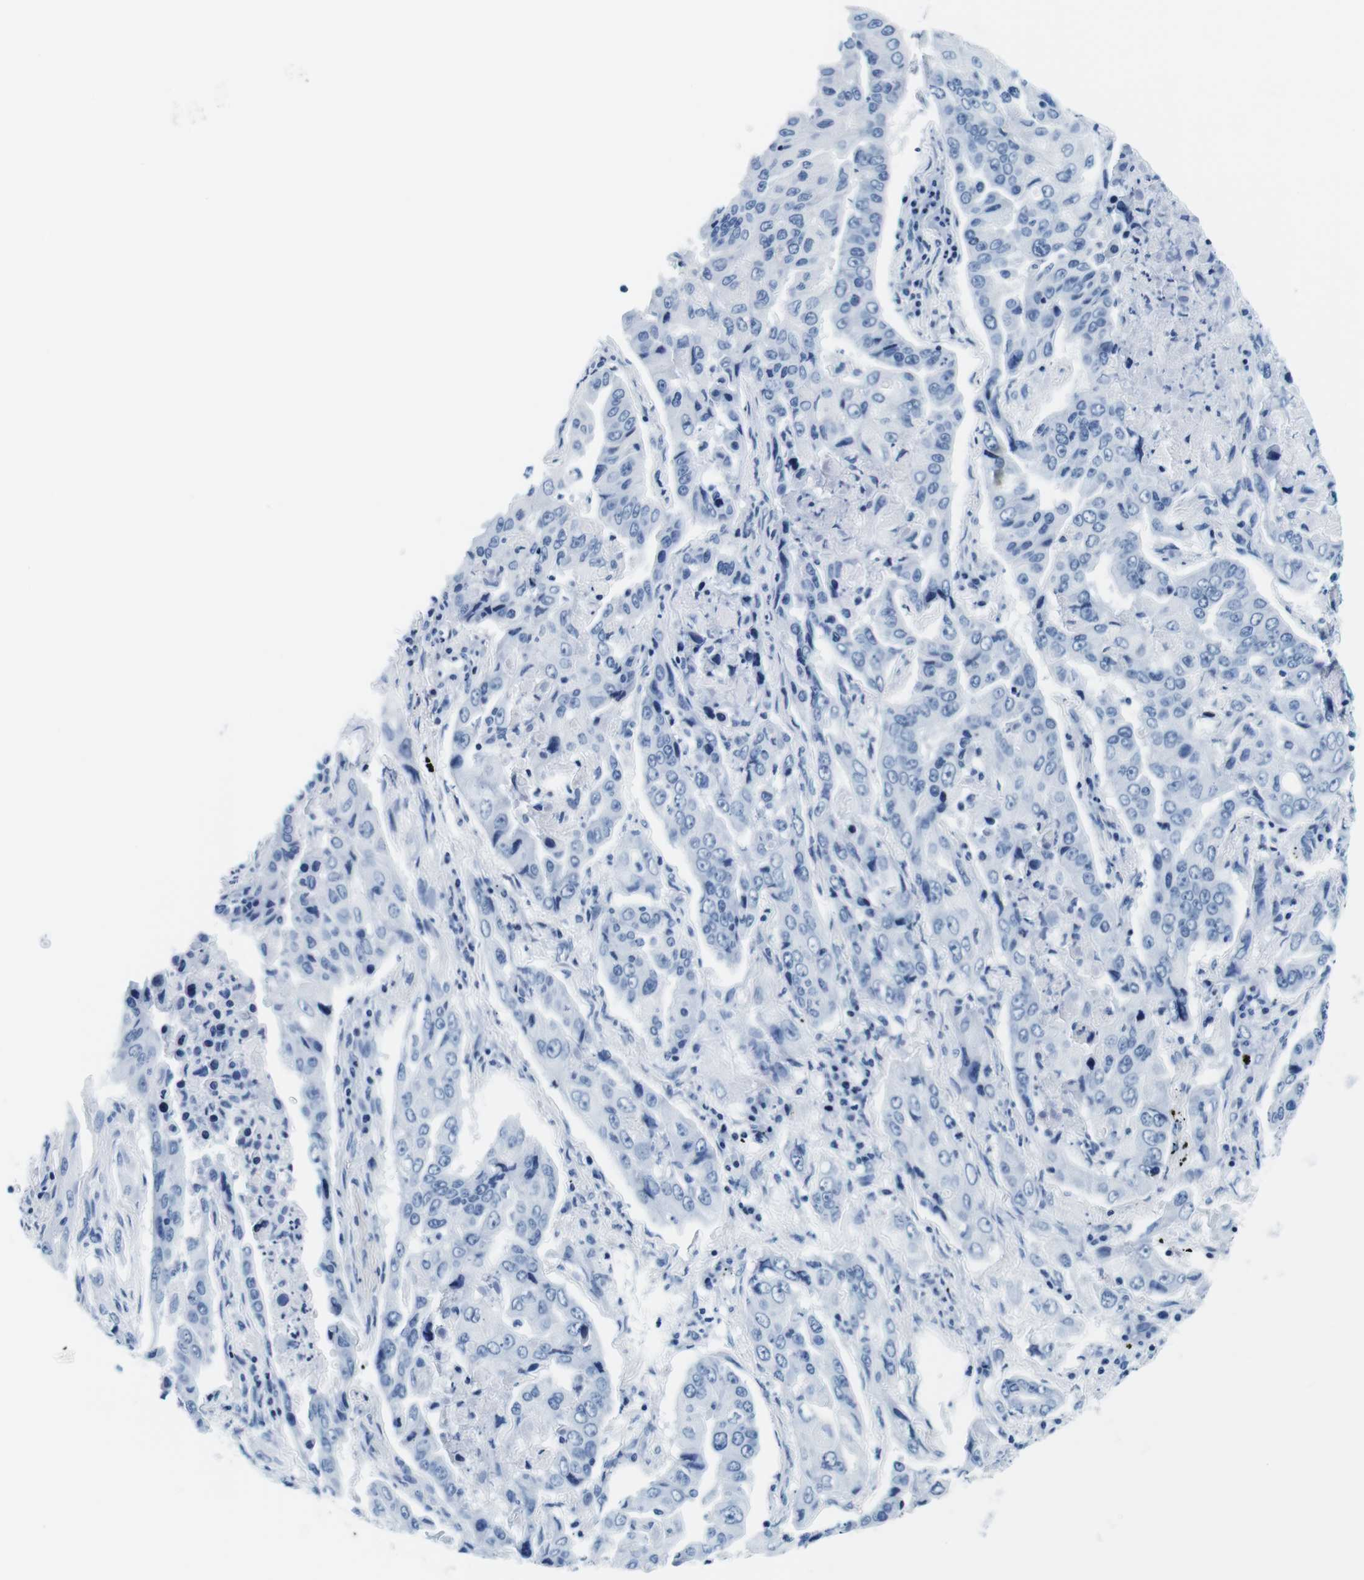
{"staining": {"intensity": "negative", "quantity": "none", "location": "none"}, "tissue": "lung cancer", "cell_type": "Tumor cells", "image_type": "cancer", "snomed": [{"axis": "morphology", "description": "Adenocarcinoma, NOS"}, {"axis": "topography", "description": "Lung"}], "caption": "The image reveals no staining of tumor cells in lung cancer (adenocarcinoma).", "gene": "ELANE", "patient": {"sex": "female", "age": 65}}